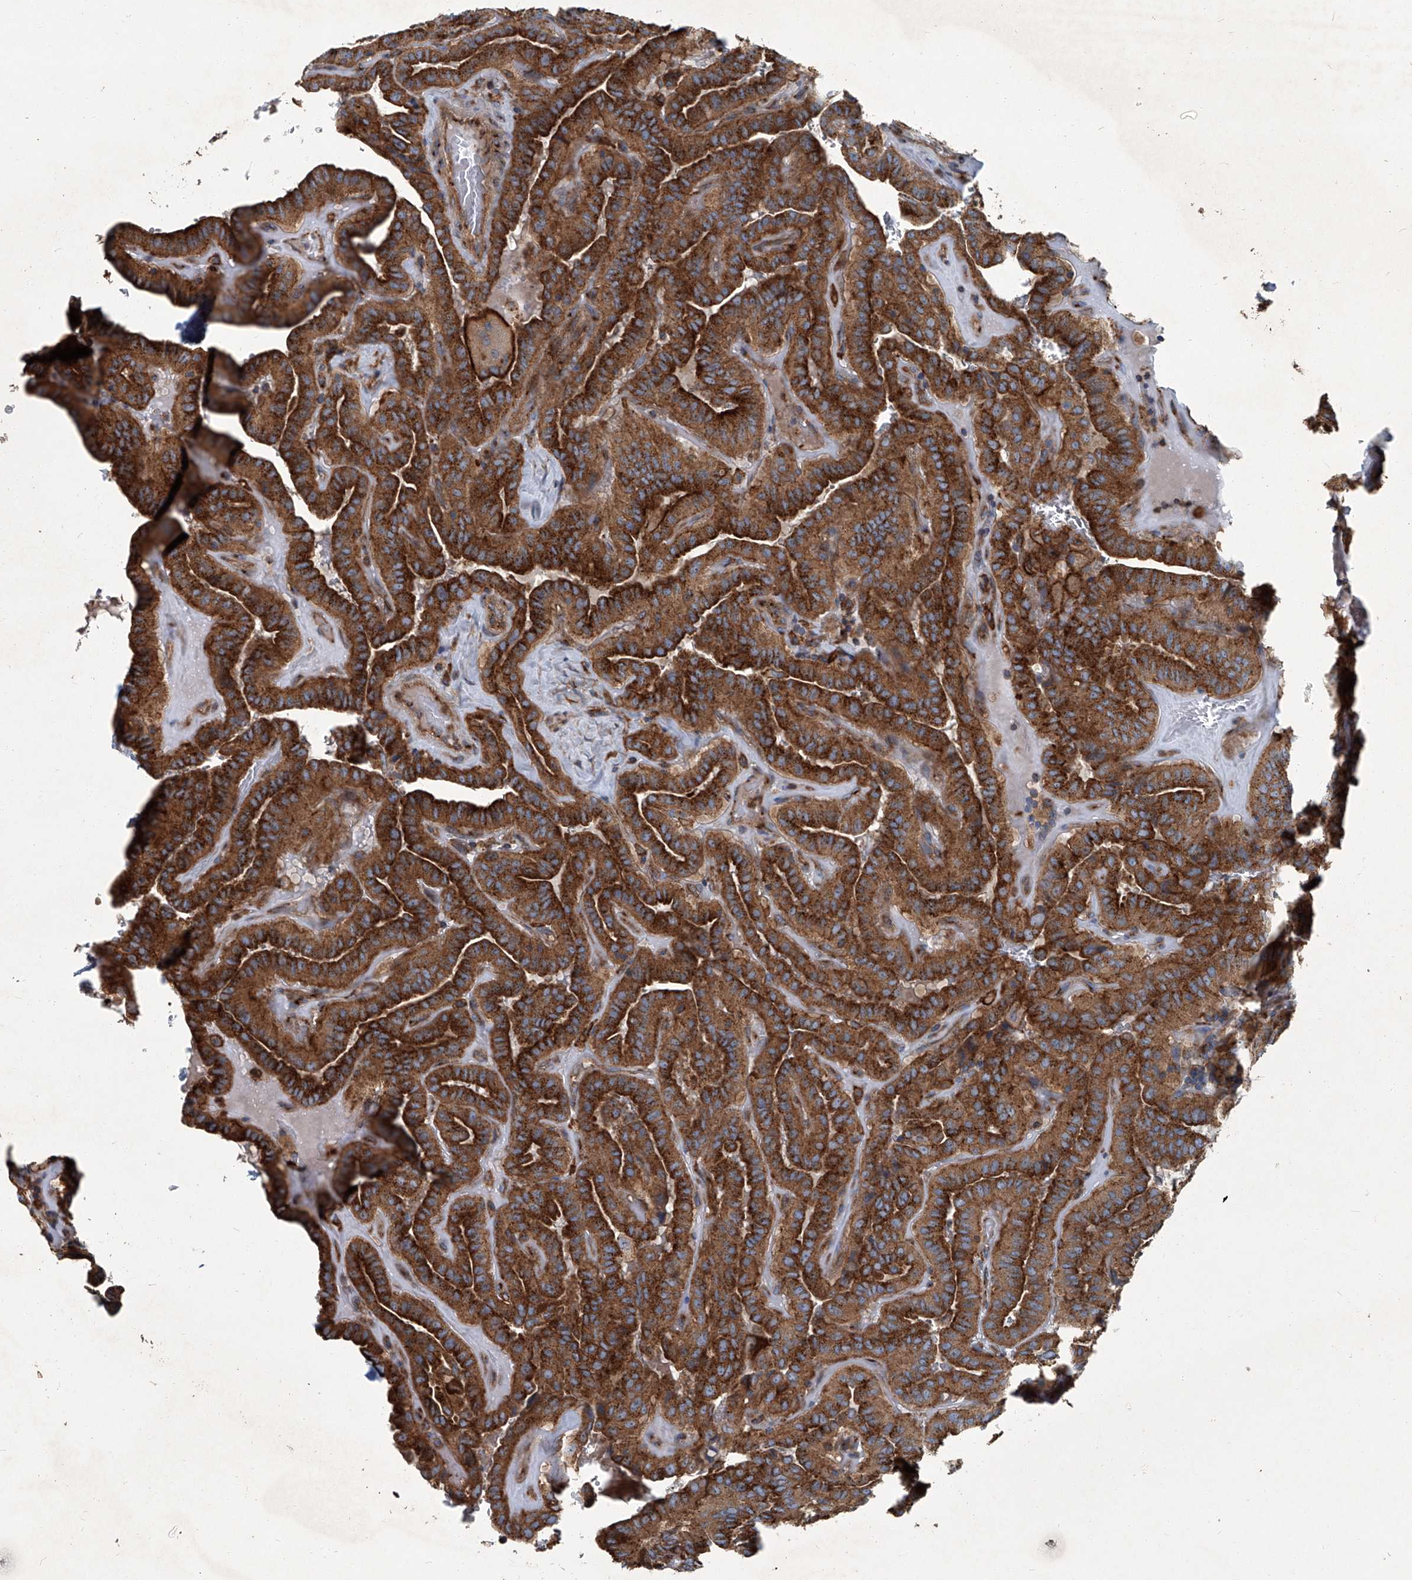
{"staining": {"intensity": "strong", "quantity": ">75%", "location": "cytoplasmic/membranous"}, "tissue": "thyroid cancer", "cell_type": "Tumor cells", "image_type": "cancer", "snomed": [{"axis": "morphology", "description": "Papillary adenocarcinoma, NOS"}, {"axis": "topography", "description": "Thyroid gland"}], "caption": "Protein staining reveals strong cytoplasmic/membranous staining in about >75% of tumor cells in thyroid papillary adenocarcinoma.", "gene": "PIGH", "patient": {"sex": "male", "age": 77}}